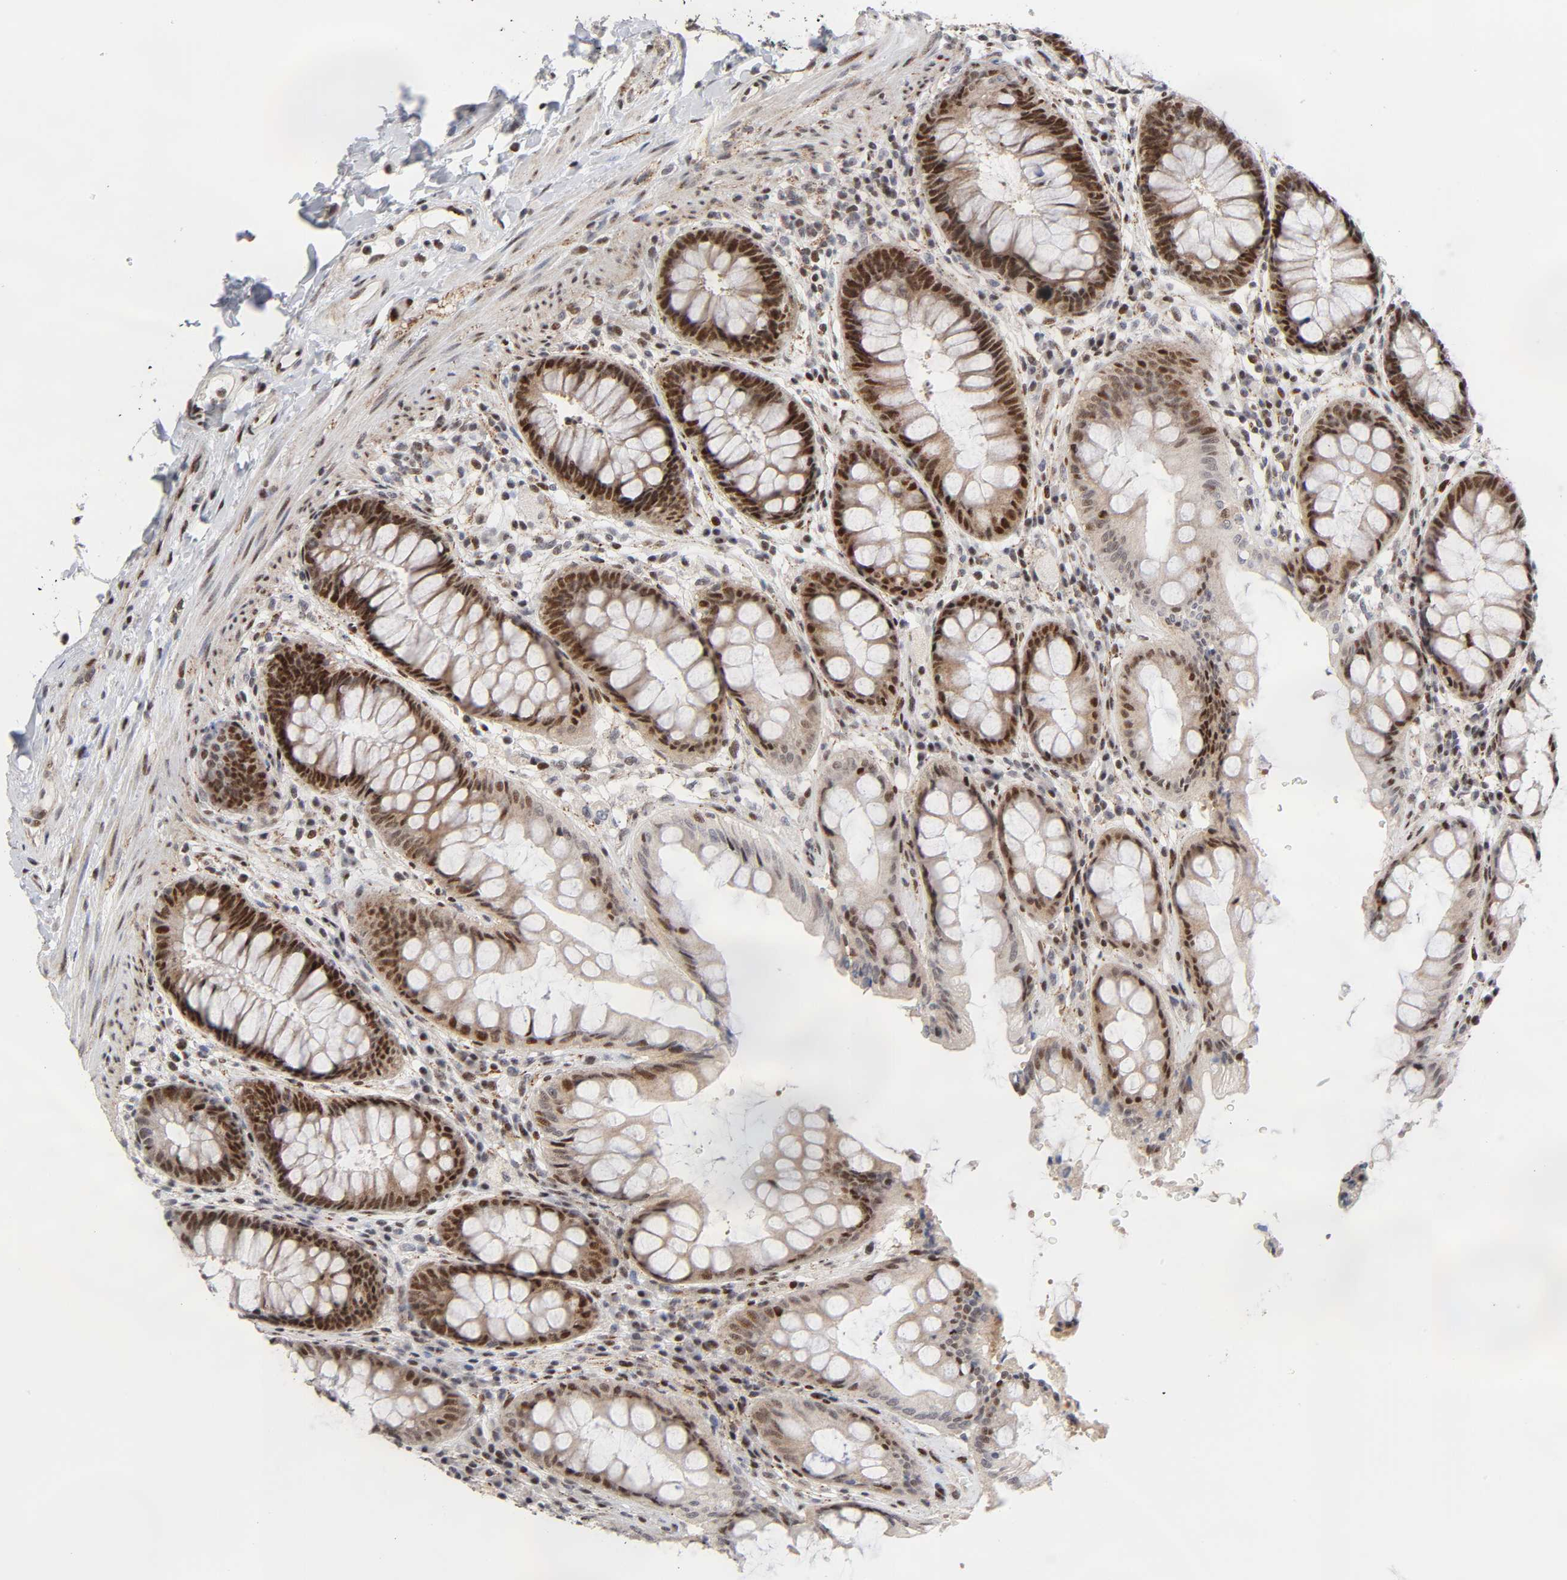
{"staining": {"intensity": "strong", "quantity": ">75%", "location": "cytoplasmic/membranous,nuclear"}, "tissue": "rectum", "cell_type": "Glandular cells", "image_type": "normal", "snomed": [{"axis": "morphology", "description": "Normal tissue, NOS"}, {"axis": "topography", "description": "Rectum"}], "caption": "An immunohistochemistry (IHC) image of benign tissue is shown. Protein staining in brown labels strong cytoplasmic/membranous,nuclear positivity in rectum within glandular cells.", "gene": "STK38", "patient": {"sex": "female", "age": 46}}